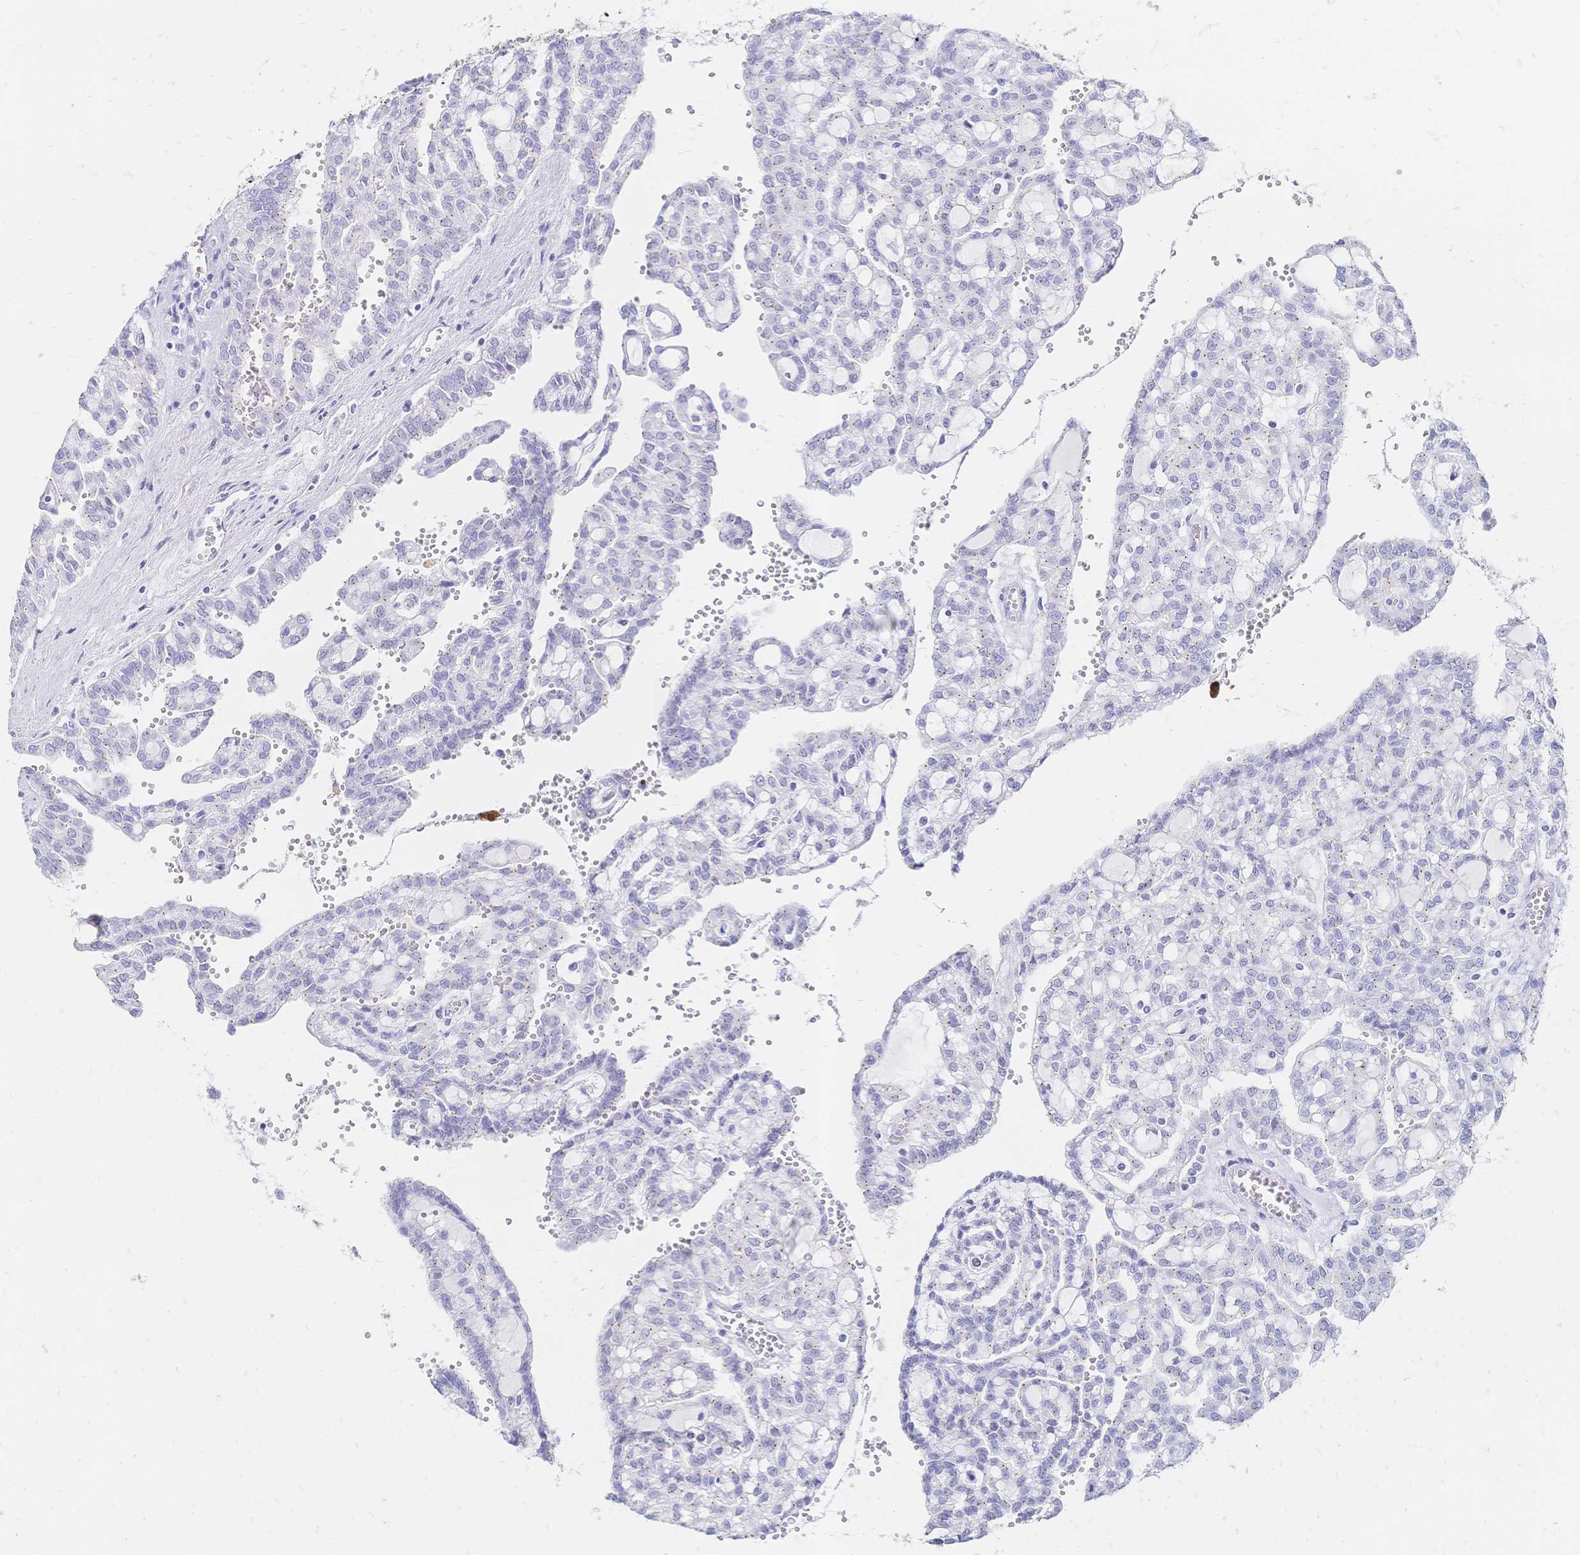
{"staining": {"intensity": "negative", "quantity": "none", "location": "none"}, "tissue": "renal cancer", "cell_type": "Tumor cells", "image_type": "cancer", "snomed": [{"axis": "morphology", "description": "Adenocarcinoma, NOS"}, {"axis": "topography", "description": "Kidney"}], "caption": "This is a histopathology image of IHC staining of renal cancer, which shows no staining in tumor cells. Nuclei are stained in blue.", "gene": "PSORS1C2", "patient": {"sex": "male", "age": 63}}